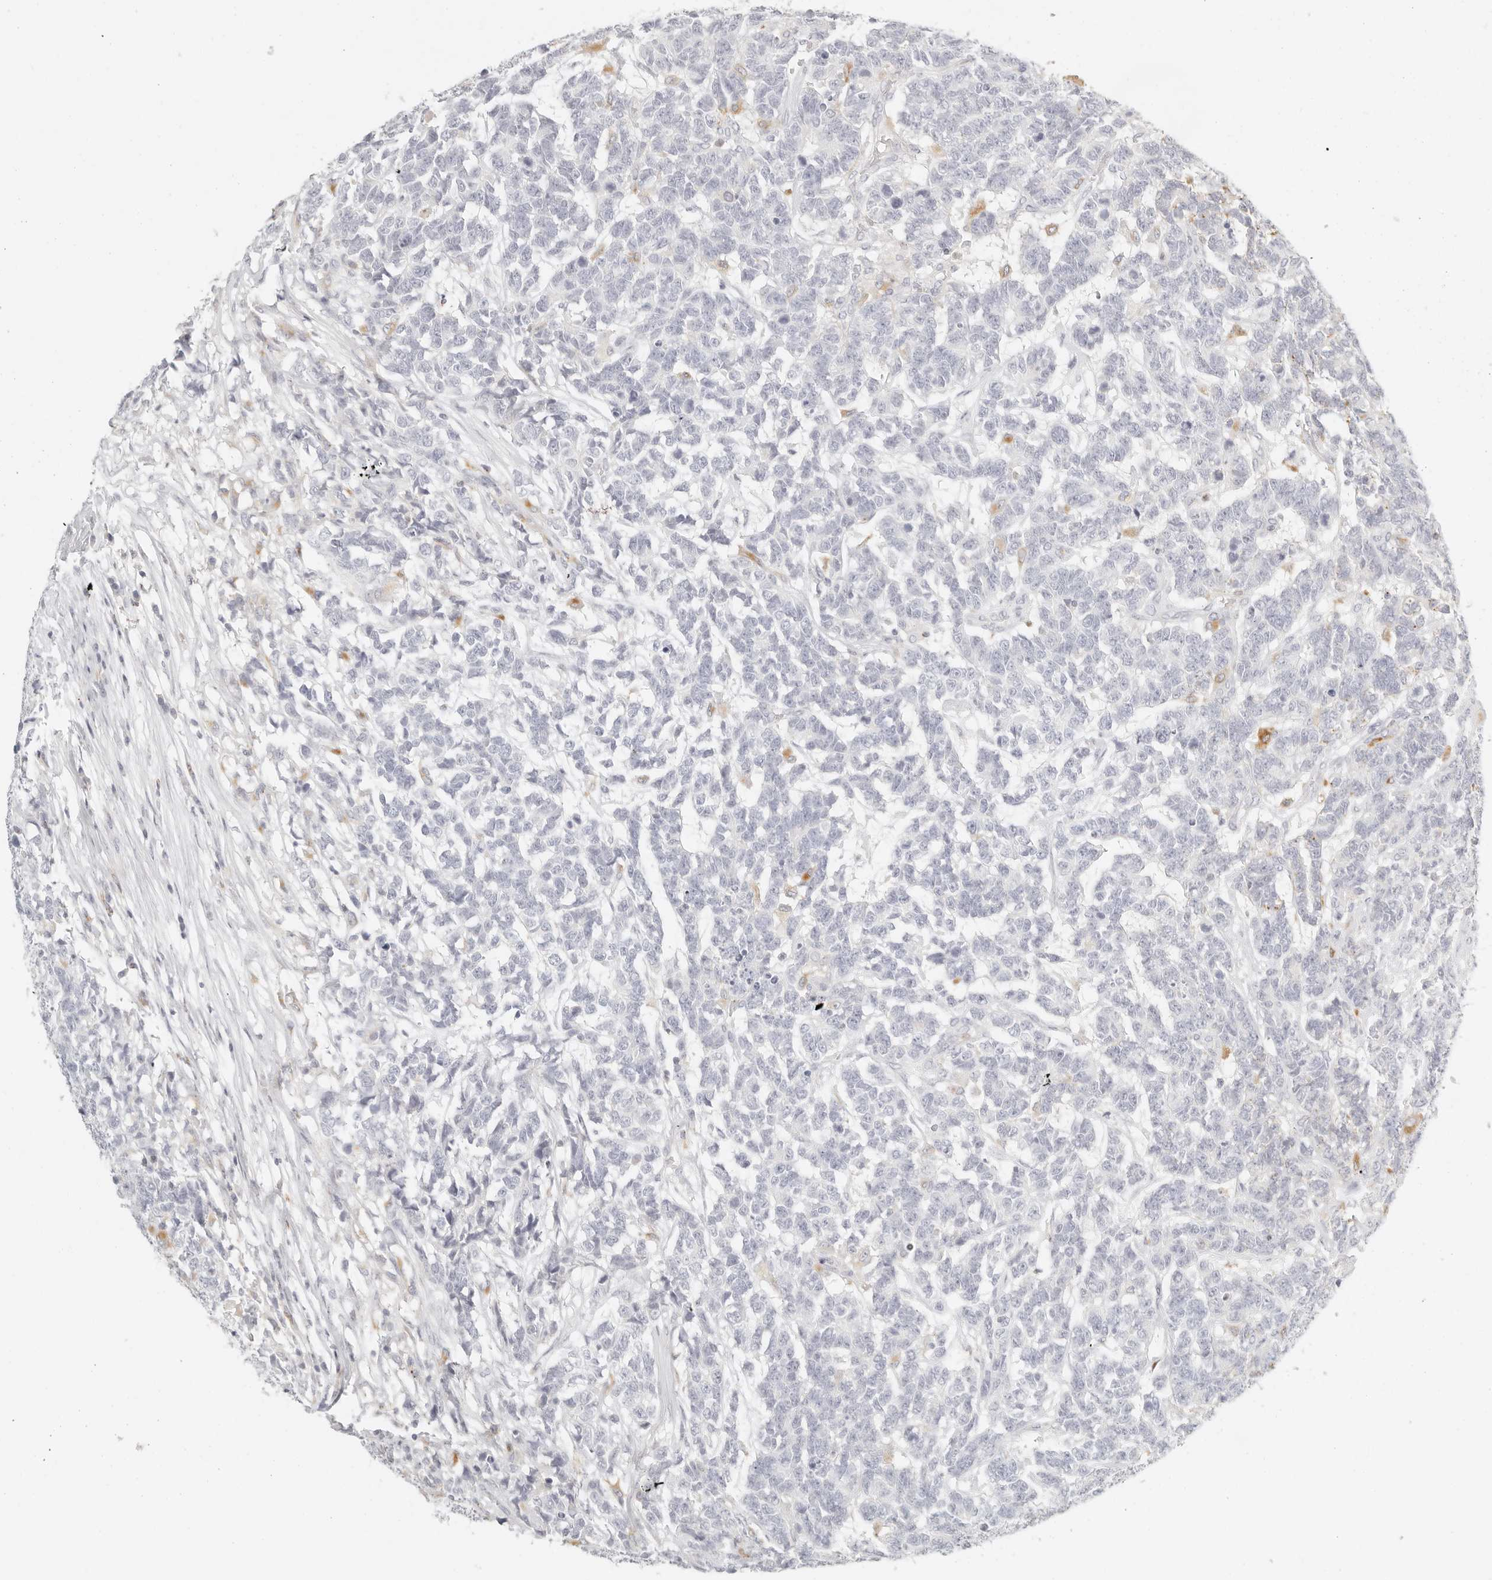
{"staining": {"intensity": "negative", "quantity": "none", "location": "none"}, "tissue": "testis cancer", "cell_type": "Tumor cells", "image_type": "cancer", "snomed": [{"axis": "morphology", "description": "Carcinoma, Embryonal, NOS"}, {"axis": "topography", "description": "Testis"}], "caption": "Tumor cells are negative for brown protein staining in embryonal carcinoma (testis).", "gene": "RNASET2", "patient": {"sex": "male", "age": 26}}